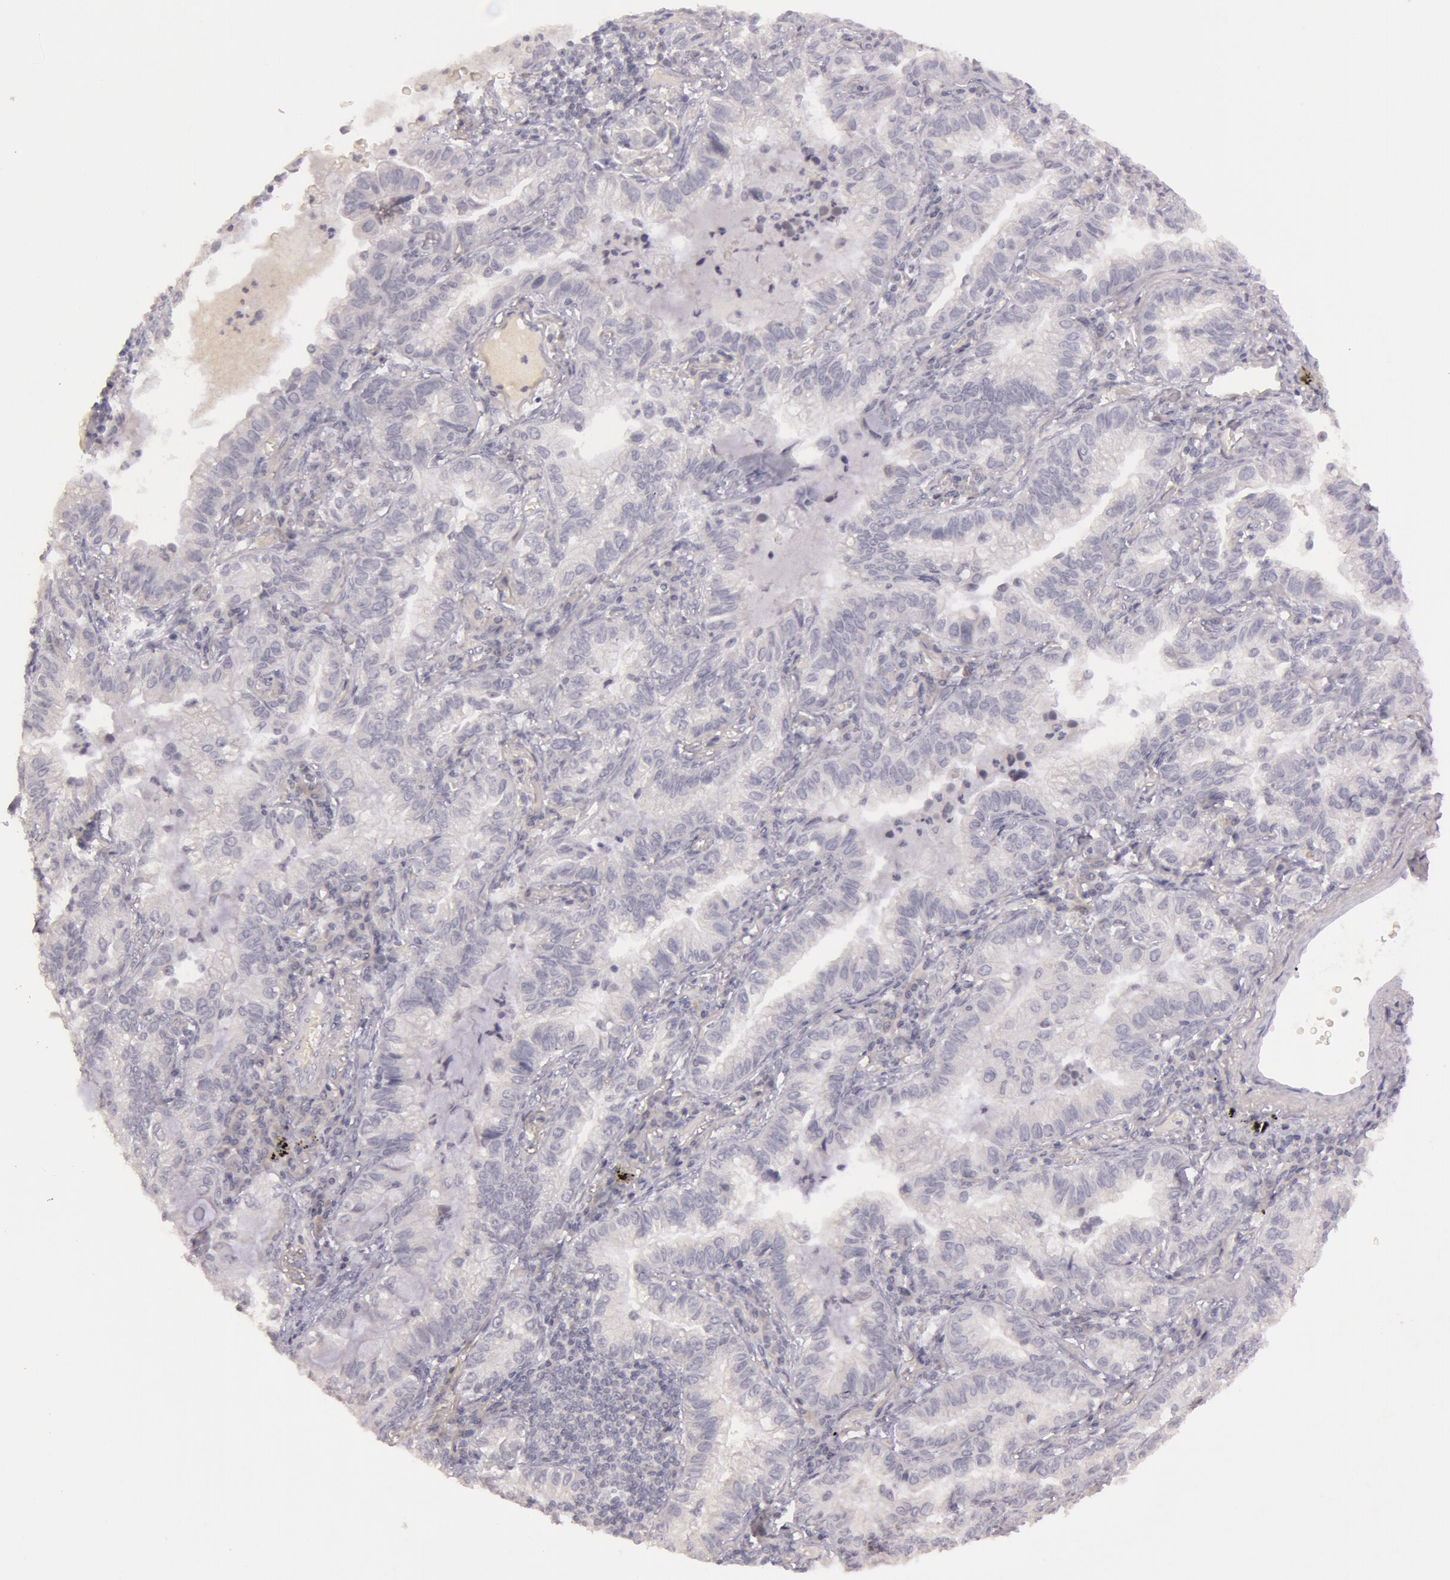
{"staining": {"intensity": "negative", "quantity": "none", "location": "none"}, "tissue": "lung cancer", "cell_type": "Tumor cells", "image_type": "cancer", "snomed": [{"axis": "morphology", "description": "Adenocarcinoma, NOS"}, {"axis": "topography", "description": "Lung"}], "caption": "There is no significant positivity in tumor cells of lung cancer.", "gene": "MXRA5", "patient": {"sex": "female", "age": 50}}